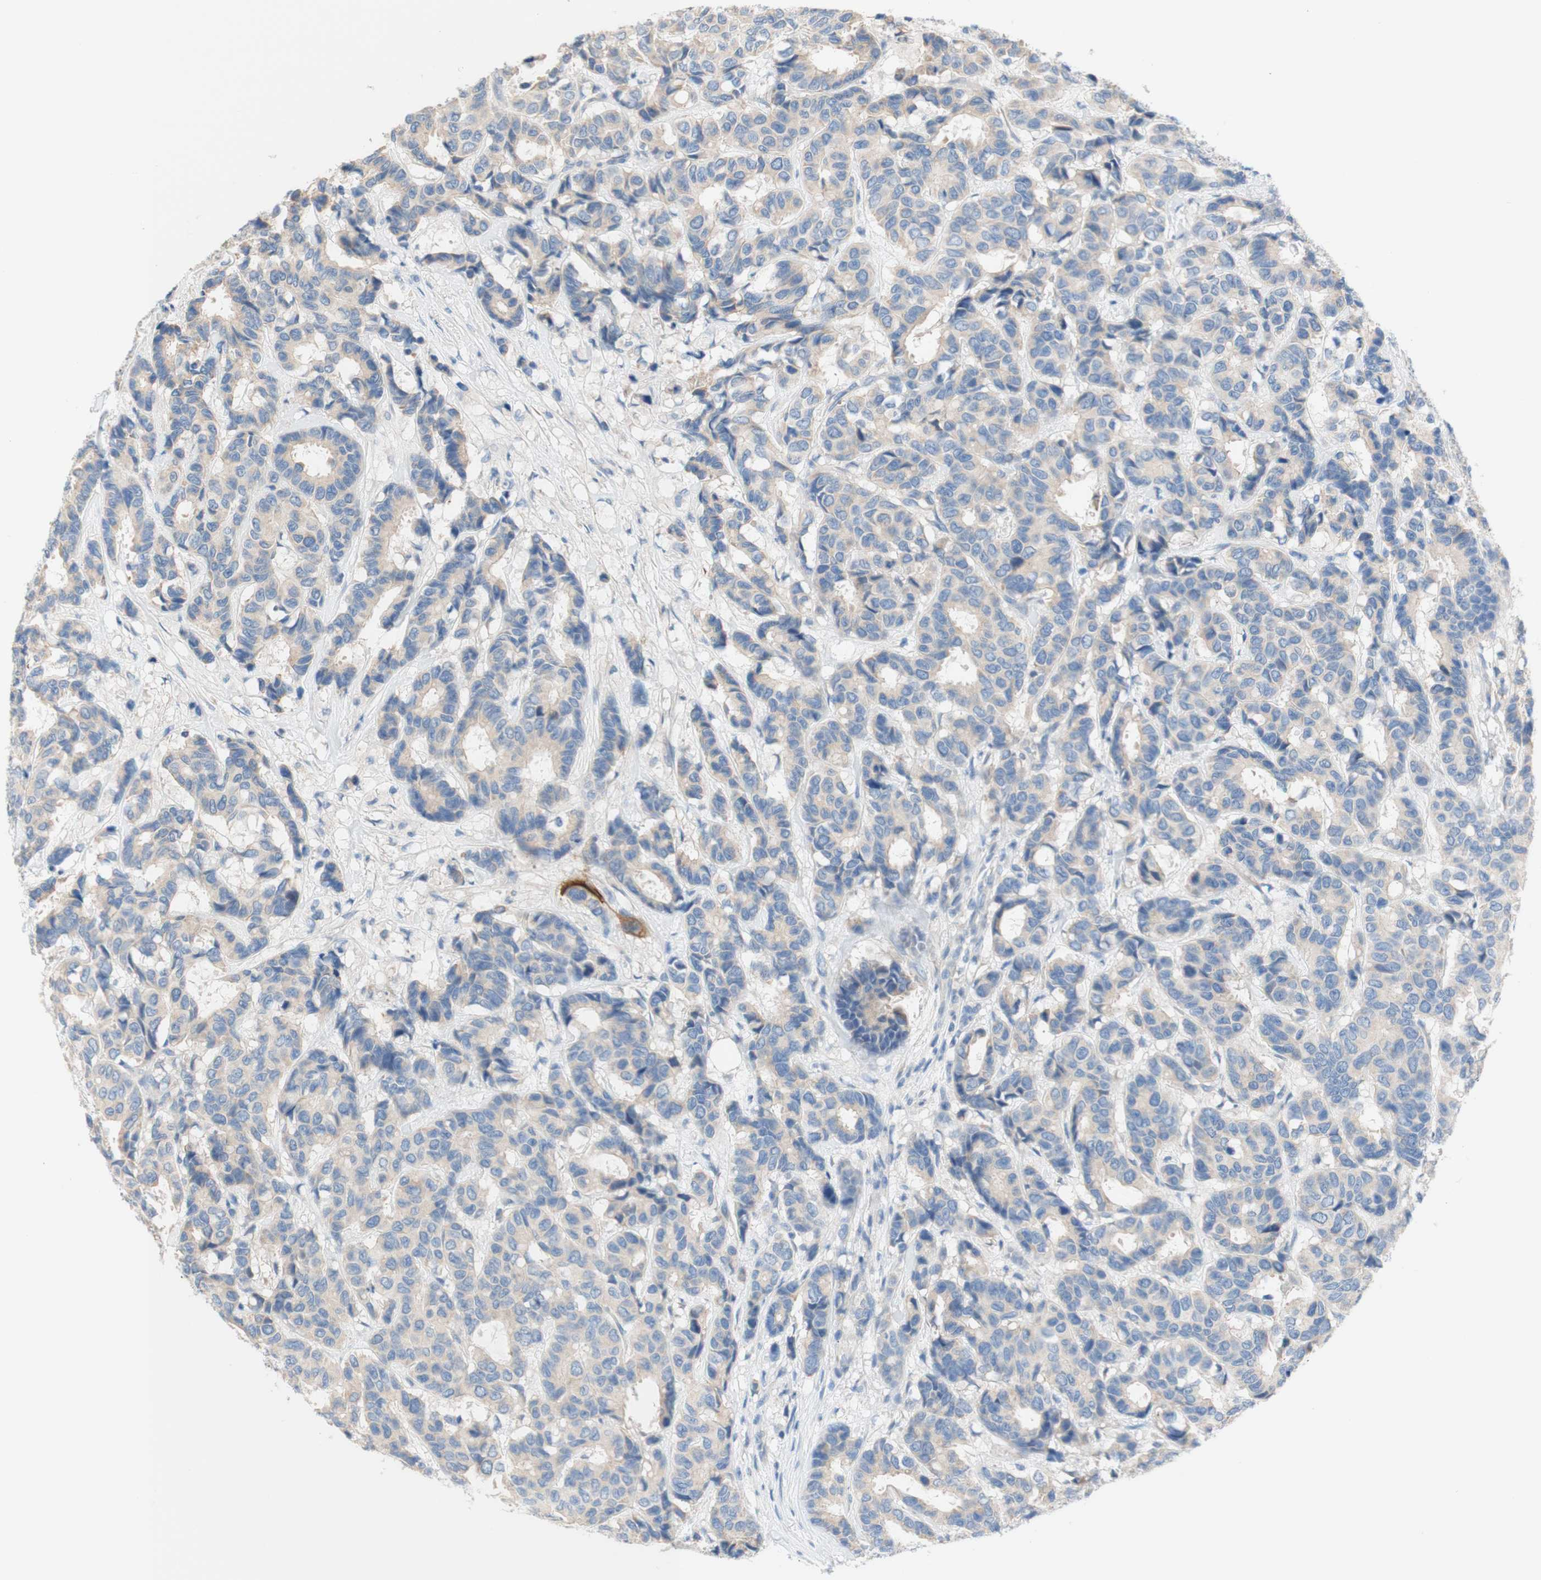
{"staining": {"intensity": "strong", "quantity": "<25%", "location": "cytoplasmic/membranous"}, "tissue": "breast cancer", "cell_type": "Tumor cells", "image_type": "cancer", "snomed": [{"axis": "morphology", "description": "Duct carcinoma"}, {"axis": "topography", "description": "Breast"}], "caption": "Brown immunohistochemical staining in human breast infiltrating ductal carcinoma shows strong cytoplasmic/membranous staining in about <25% of tumor cells.", "gene": "F3", "patient": {"sex": "female", "age": 87}}